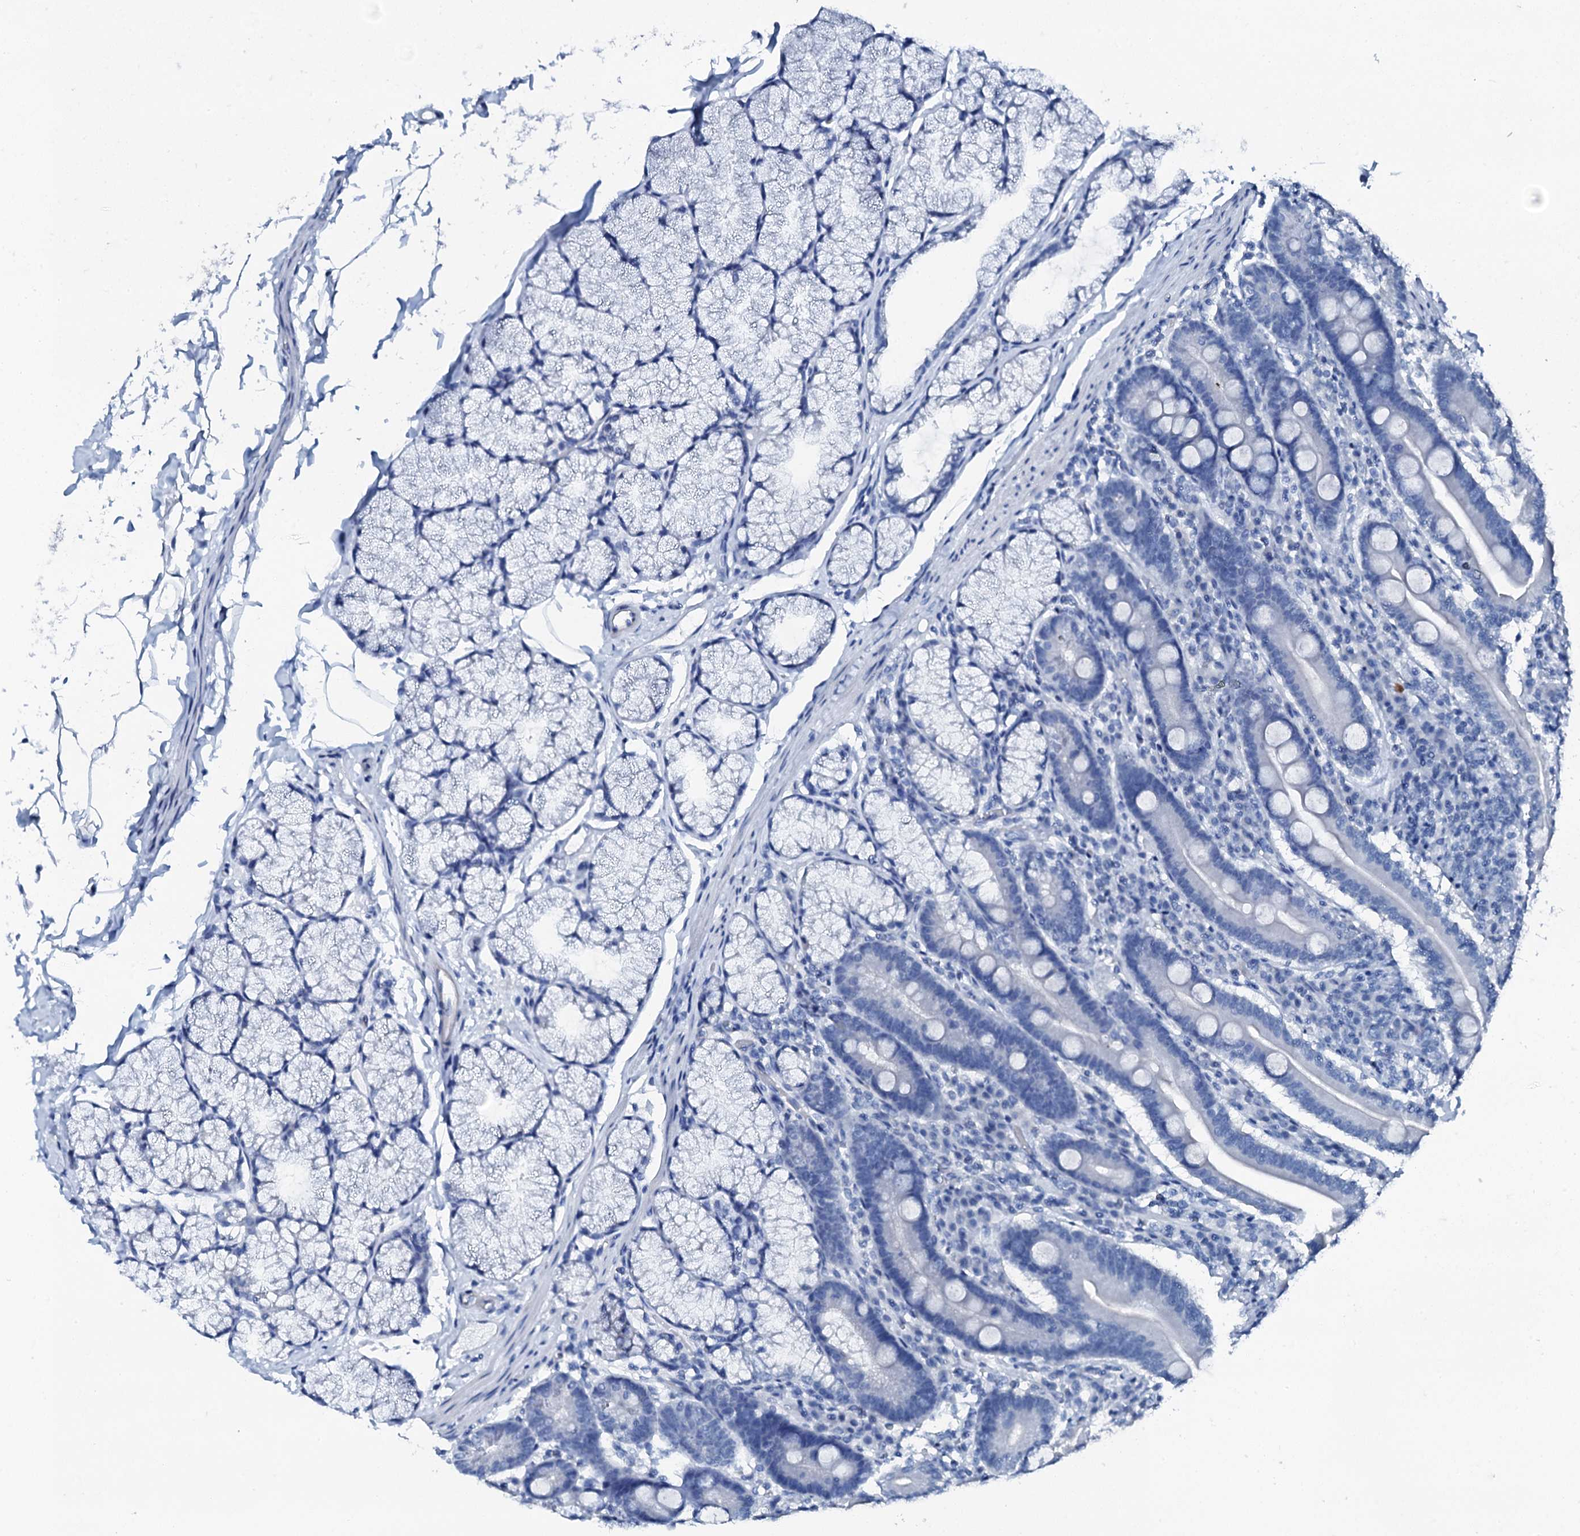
{"staining": {"intensity": "negative", "quantity": "none", "location": "none"}, "tissue": "duodenum", "cell_type": "Glandular cells", "image_type": "normal", "snomed": [{"axis": "morphology", "description": "Normal tissue, NOS"}, {"axis": "topography", "description": "Duodenum"}], "caption": "Normal duodenum was stained to show a protein in brown. There is no significant staining in glandular cells.", "gene": "PTH", "patient": {"sex": "male", "age": 35}}